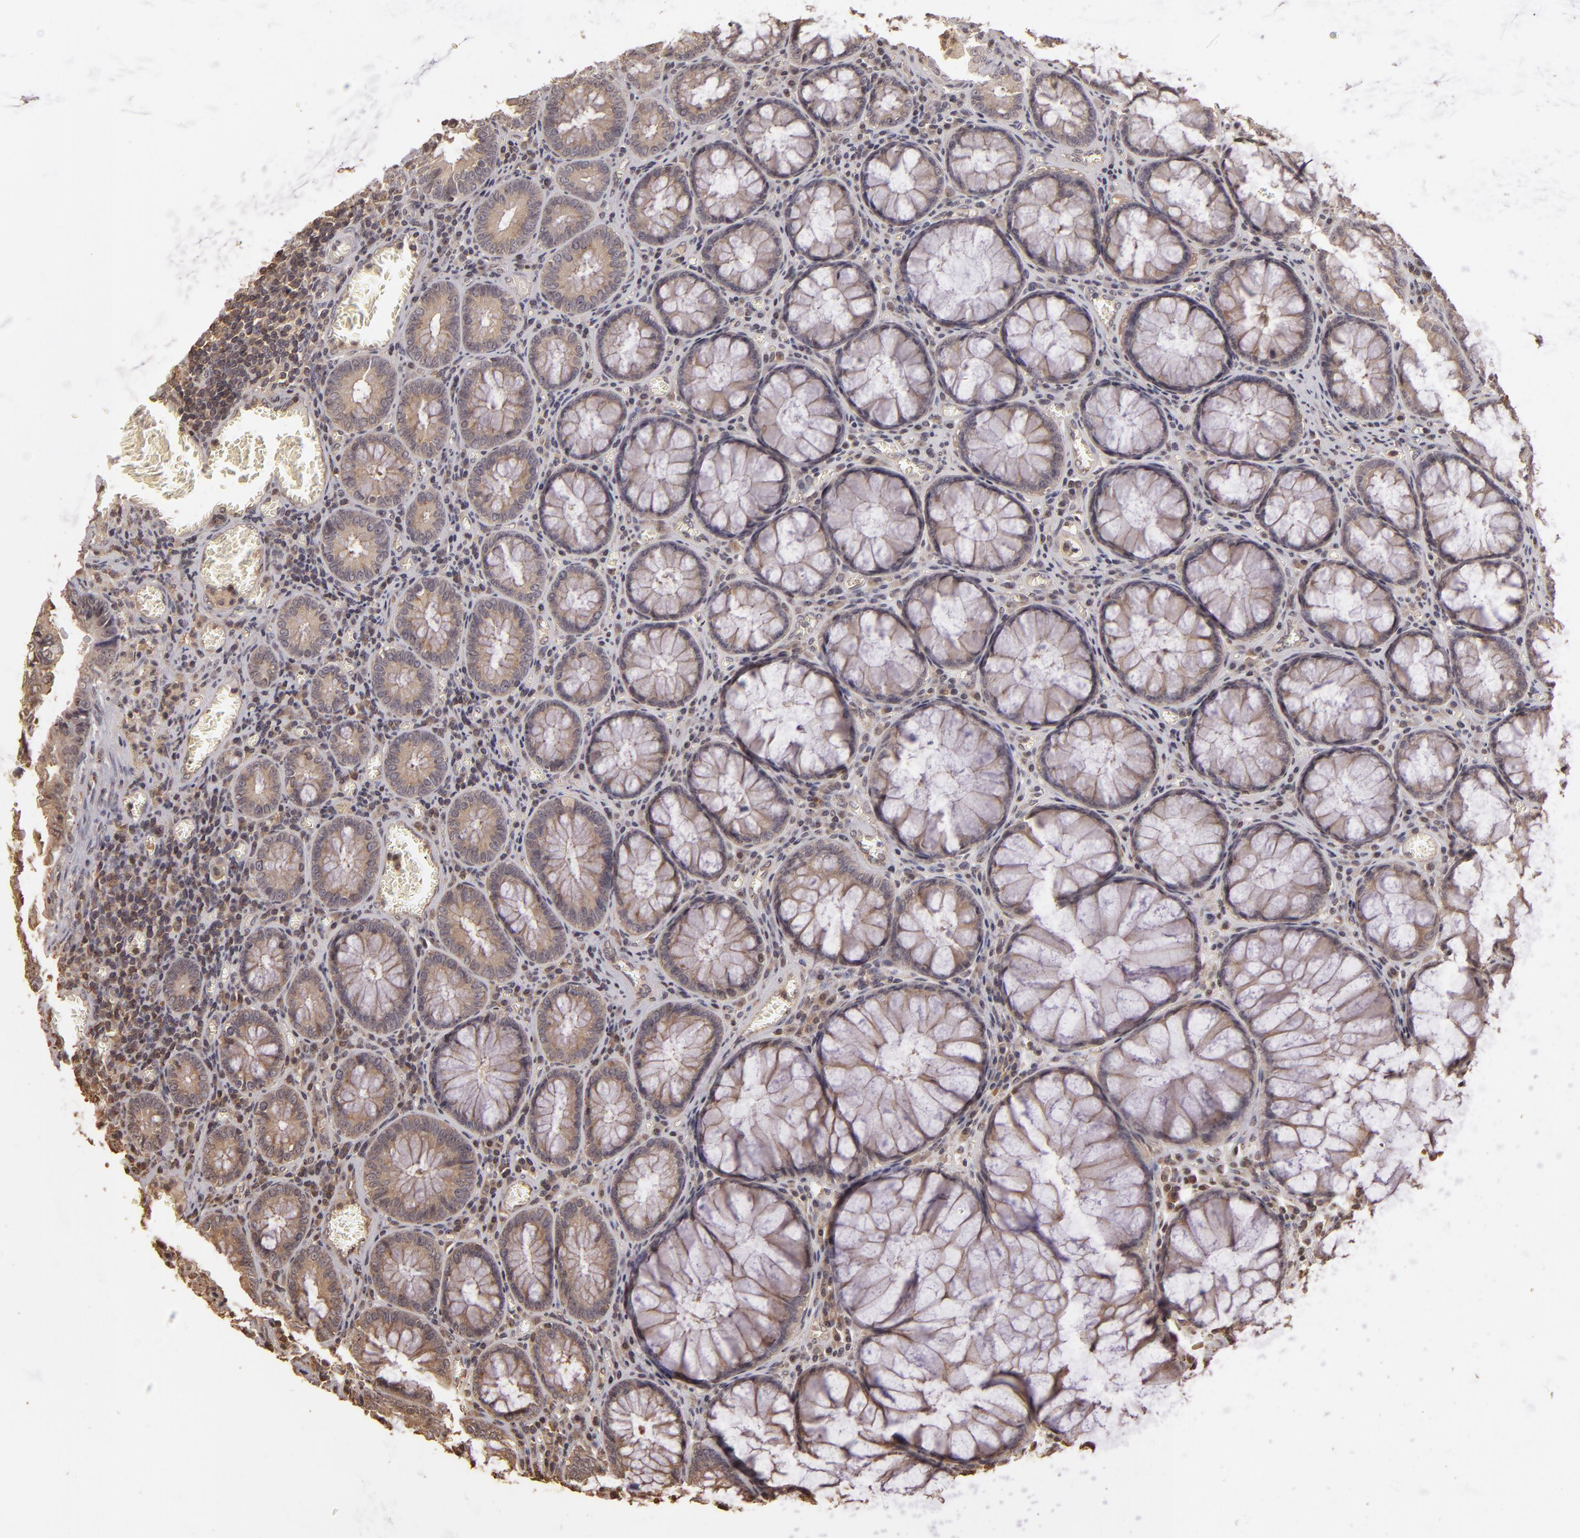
{"staining": {"intensity": "weak", "quantity": ">75%", "location": "cytoplasmic/membranous"}, "tissue": "colorectal cancer", "cell_type": "Tumor cells", "image_type": "cancer", "snomed": [{"axis": "morphology", "description": "Adenocarcinoma, NOS"}, {"axis": "topography", "description": "Rectum"}], "caption": "An IHC micrograph of tumor tissue is shown. Protein staining in brown highlights weak cytoplasmic/membranous positivity in colorectal cancer (adenocarcinoma) within tumor cells. Nuclei are stained in blue.", "gene": "ARPC2", "patient": {"sex": "female", "age": 98}}